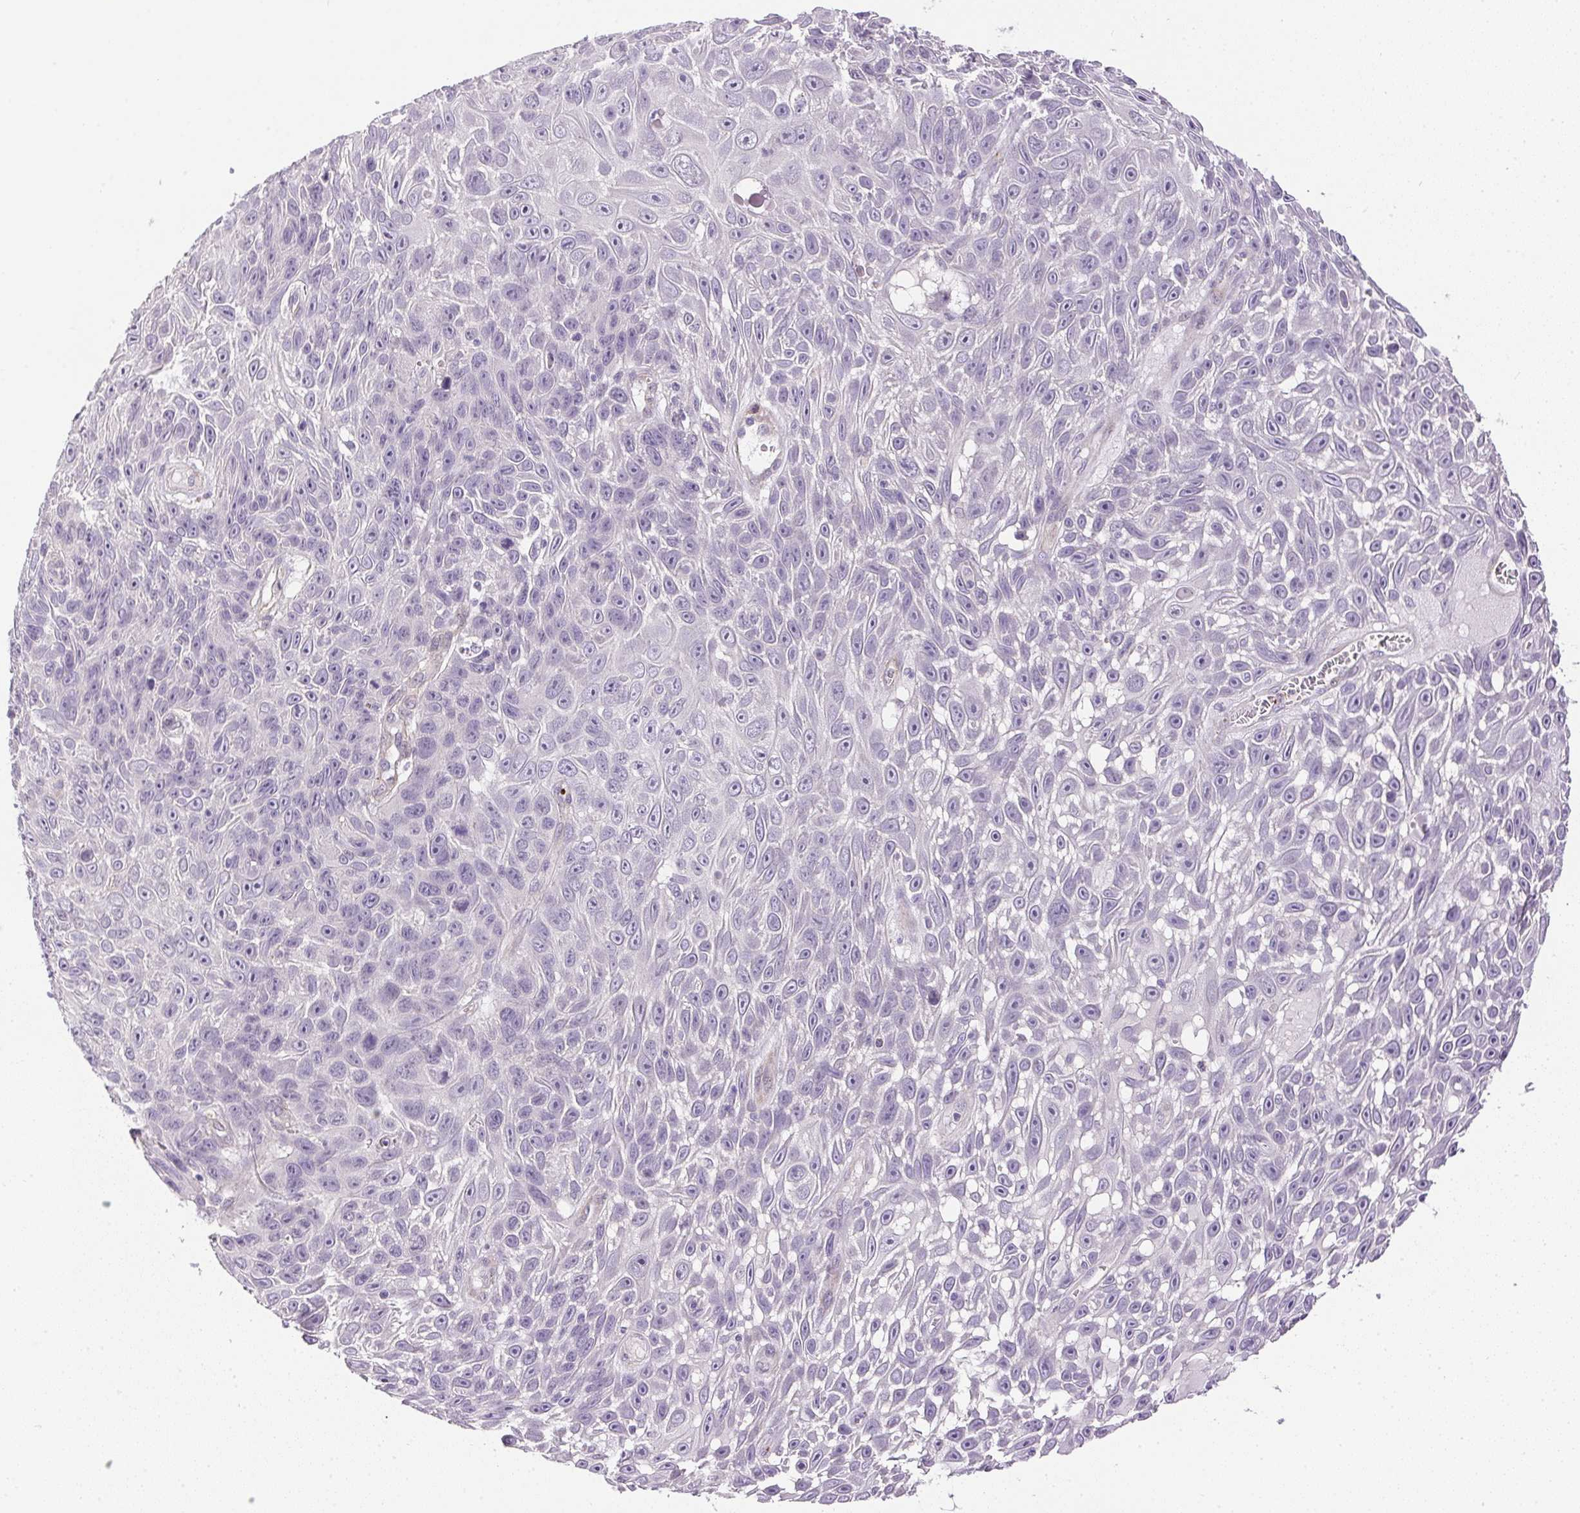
{"staining": {"intensity": "negative", "quantity": "none", "location": "none"}, "tissue": "skin cancer", "cell_type": "Tumor cells", "image_type": "cancer", "snomed": [{"axis": "morphology", "description": "Squamous cell carcinoma, NOS"}, {"axis": "topography", "description": "Skin"}], "caption": "This is an immunohistochemistry micrograph of skin cancer. There is no expression in tumor cells.", "gene": "PRL", "patient": {"sex": "male", "age": 82}}